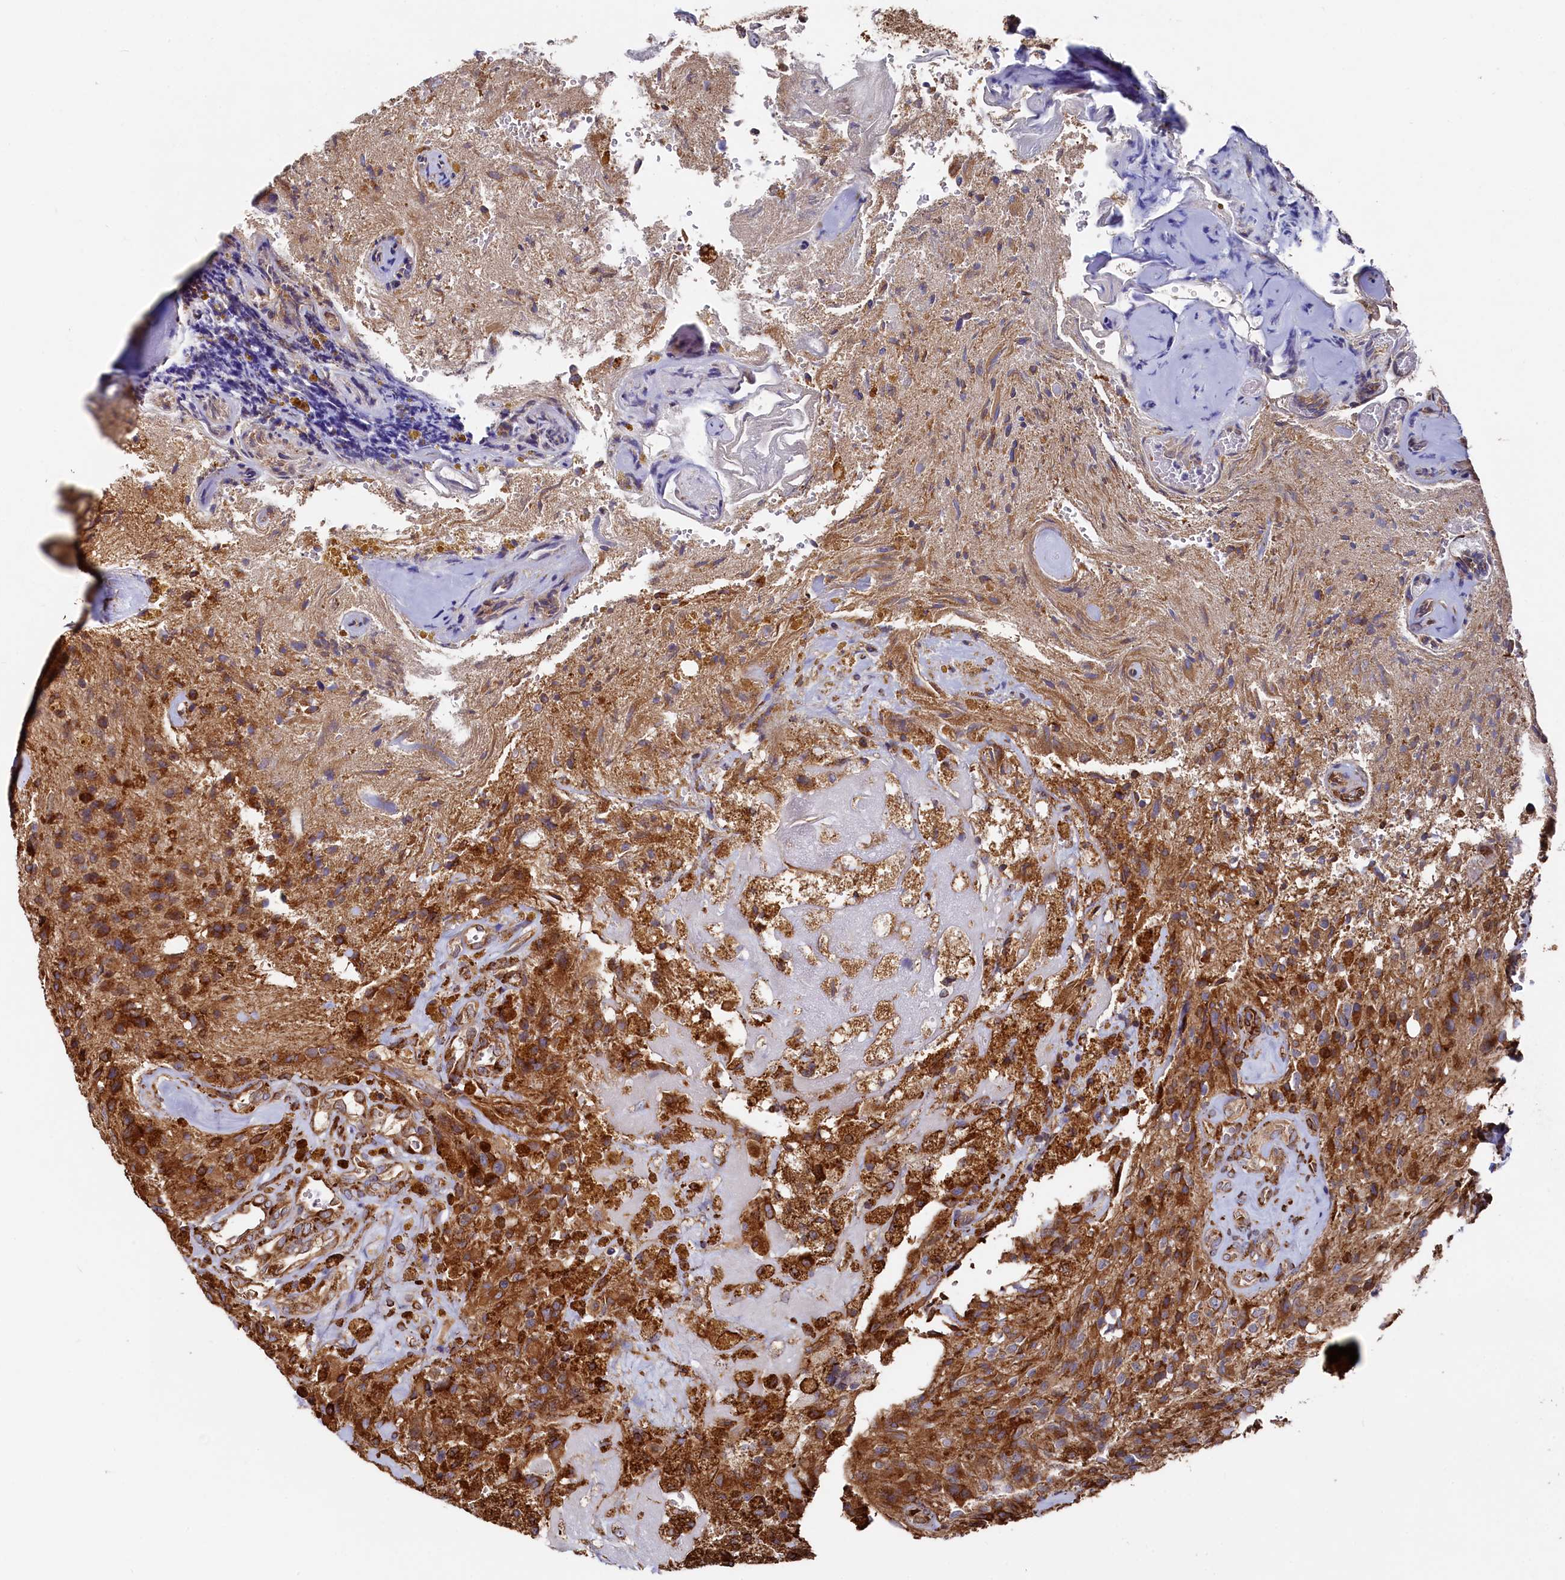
{"staining": {"intensity": "strong", "quantity": ">75%", "location": "cytoplasmic/membranous"}, "tissue": "glioma", "cell_type": "Tumor cells", "image_type": "cancer", "snomed": [{"axis": "morphology", "description": "Glioma, malignant, High grade"}, {"axis": "topography", "description": "Brain"}], "caption": "Immunohistochemistry micrograph of neoplastic tissue: human malignant glioma (high-grade) stained using immunohistochemistry (IHC) shows high levels of strong protein expression localized specifically in the cytoplasmic/membranous of tumor cells, appearing as a cytoplasmic/membranous brown color.", "gene": "NEURL1B", "patient": {"sex": "male", "age": 69}}